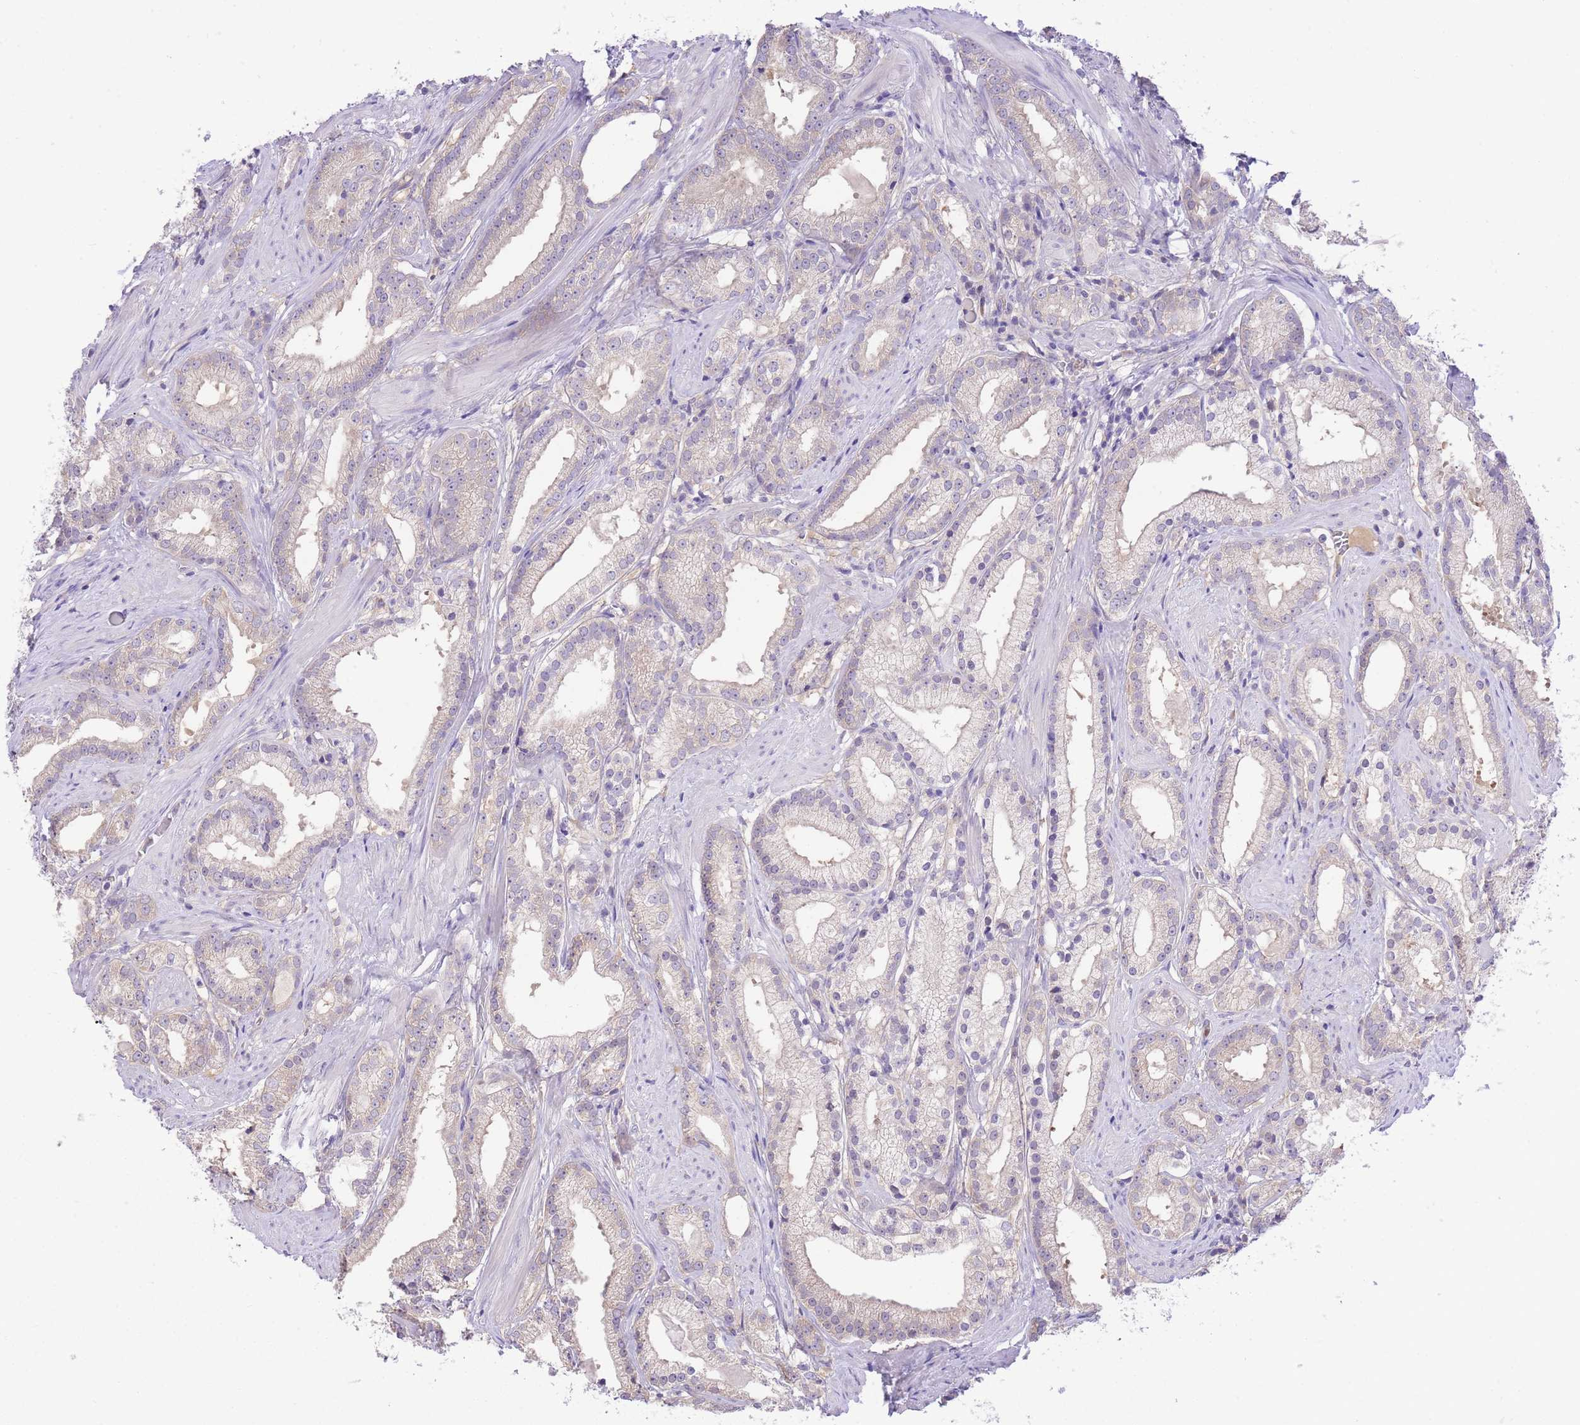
{"staining": {"intensity": "negative", "quantity": "none", "location": "none"}, "tissue": "prostate cancer", "cell_type": "Tumor cells", "image_type": "cancer", "snomed": [{"axis": "morphology", "description": "Adenocarcinoma, Low grade"}, {"axis": "topography", "description": "Prostate"}], "caption": "This is an immunohistochemistry histopathology image of prostate cancer. There is no staining in tumor cells.", "gene": "LIPH", "patient": {"sex": "male", "age": 57}}